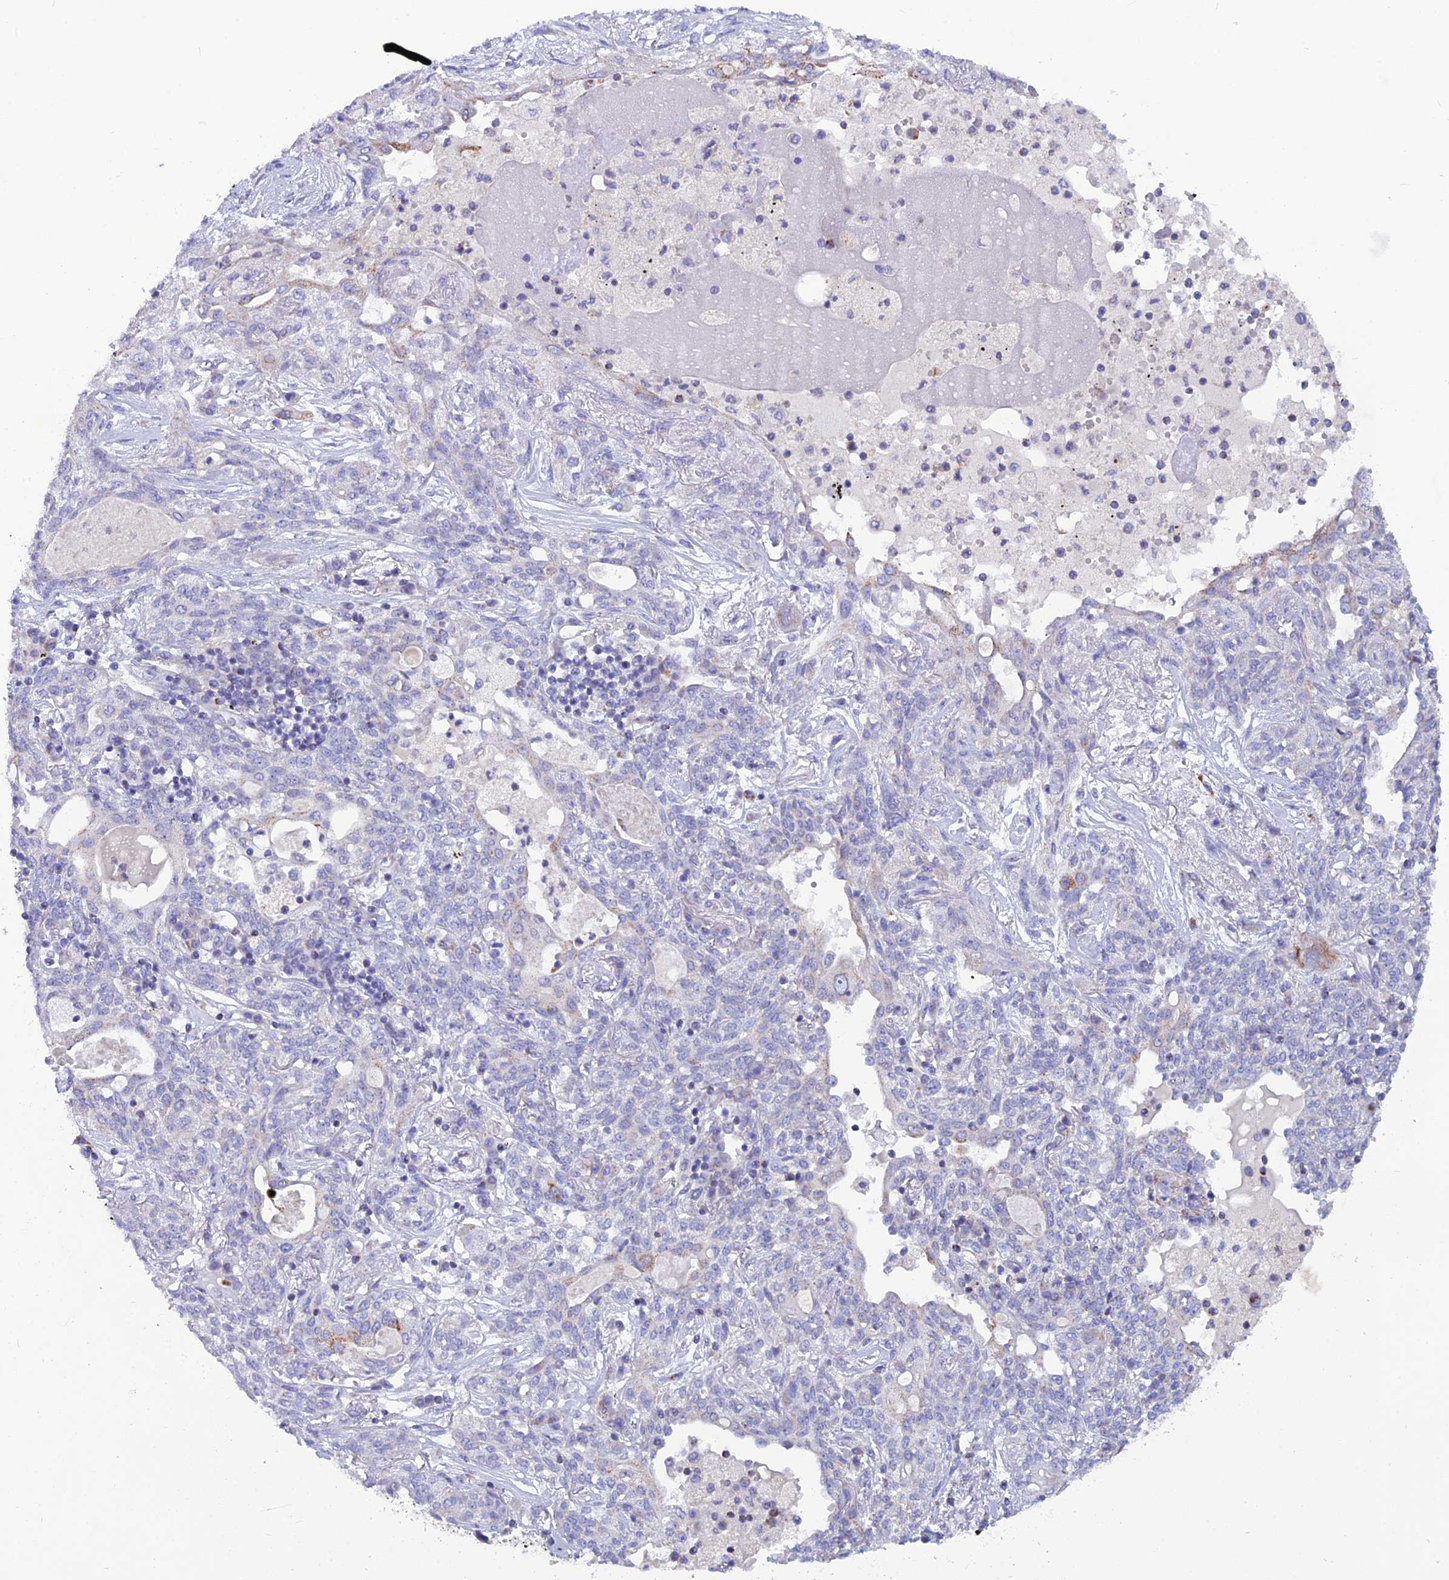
{"staining": {"intensity": "negative", "quantity": "none", "location": "none"}, "tissue": "lung cancer", "cell_type": "Tumor cells", "image_type": "cancer", "snomed": [{"axis": "morphology", "description": "Squamous cell carcinoma, NOS"}, {"axis": "topography", "description": "Lung"}], "caption": "A high-resolution micrograph shows immunohistochemistry staining of lung cancer (squamous cell carcinoma), which demonstrates no significant expression in tumor cells.", "gene": "POMGNT1", "patient": {"sex": "female", "age": 70}}